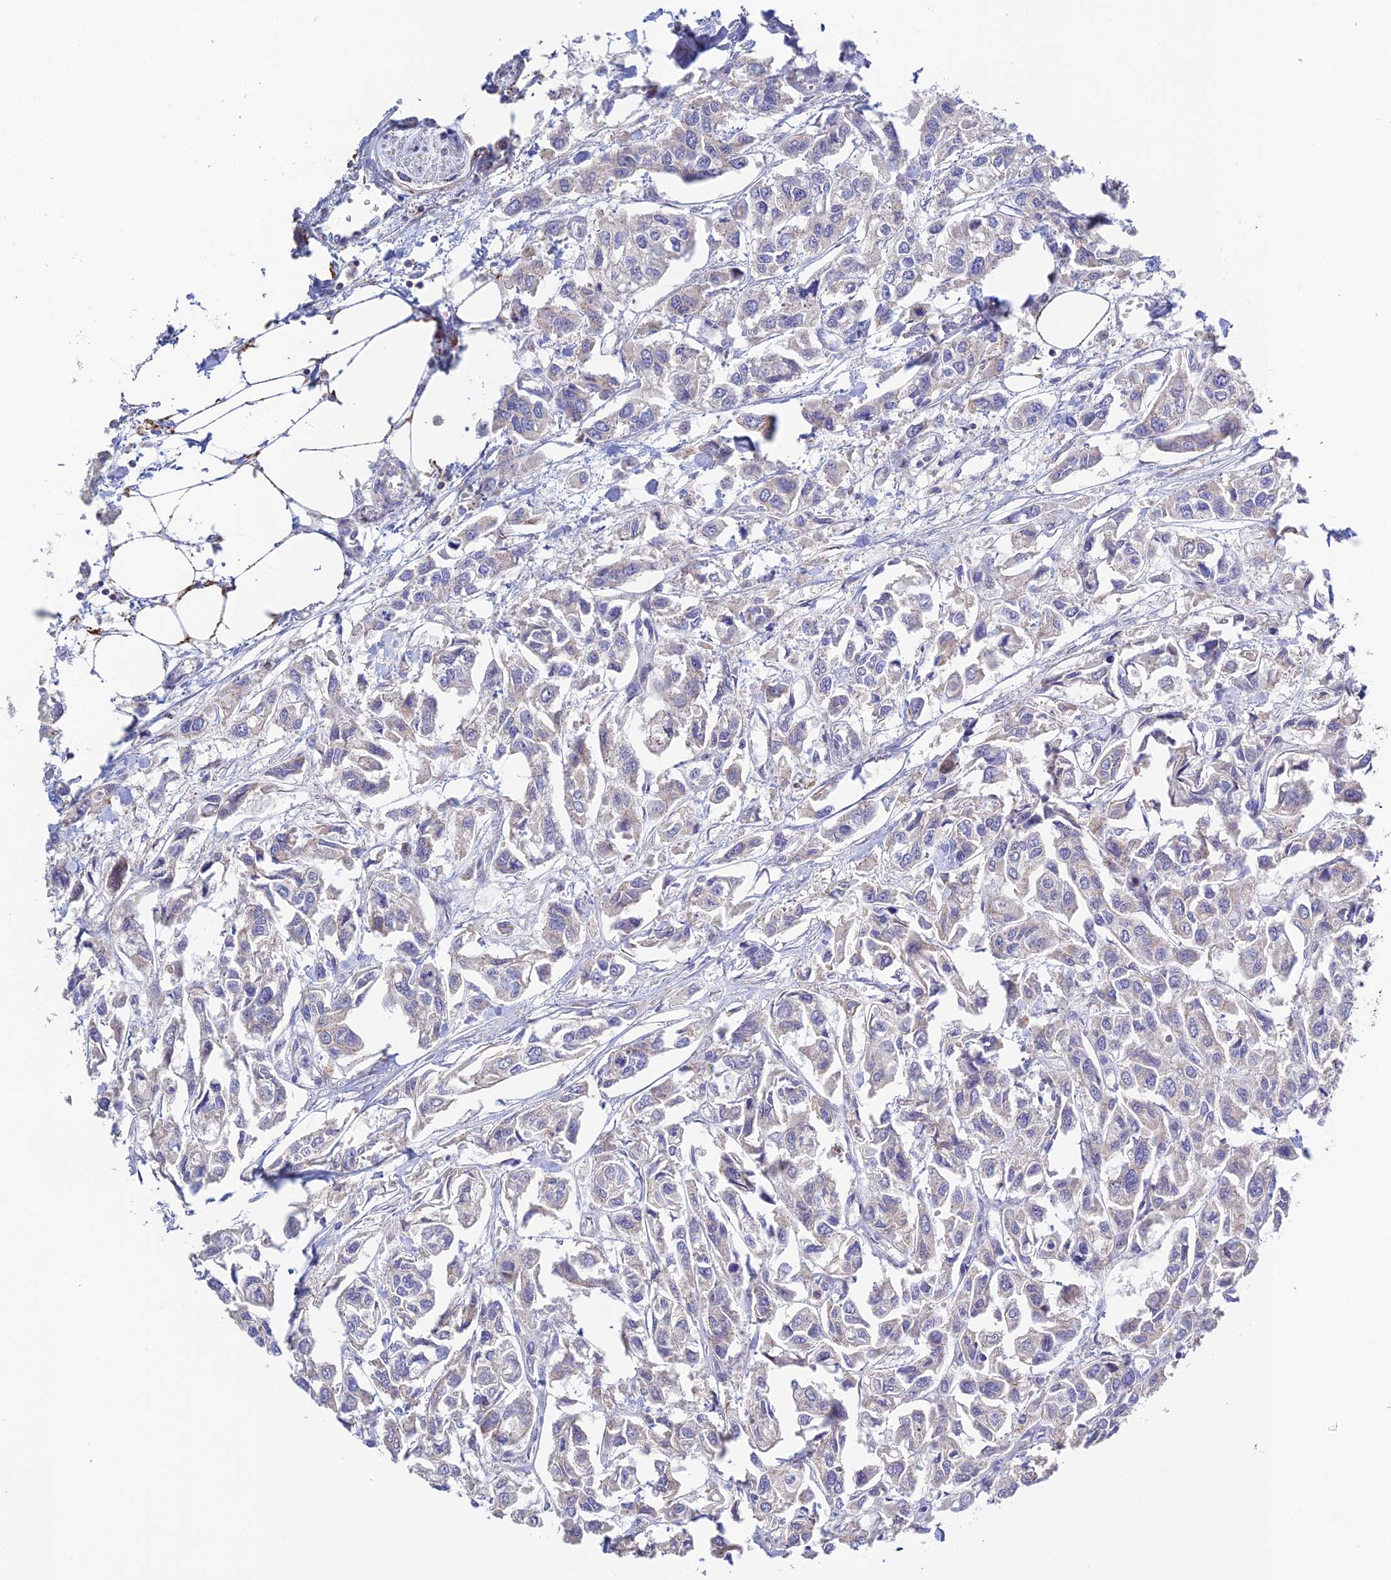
{"staining": {"intensity": "negative", "quantity": "none", "location": "none"}, "tissue": "urothelial cancer", "cell_type": "Tumor cells", "image_type": "cancer", "snomed": [{"axis": "morphology", "description": "Urothelial carcinoma, High grade"}, {"axis": "topography", "description": "Urinary bladder"}], "caption": "DAB (3,3'-diaminobenzidine) immunohistochemical staining of high-grade urothelial carcinoma shows no significant expression in tumor cells. (Brightfield microscopy of DAB (3,3'-diaminobenzidine) immunohistochemistry (IHC) at high magnification).", "gene": "PRIM1", "patient": {"sex": "male", "age": 67}}